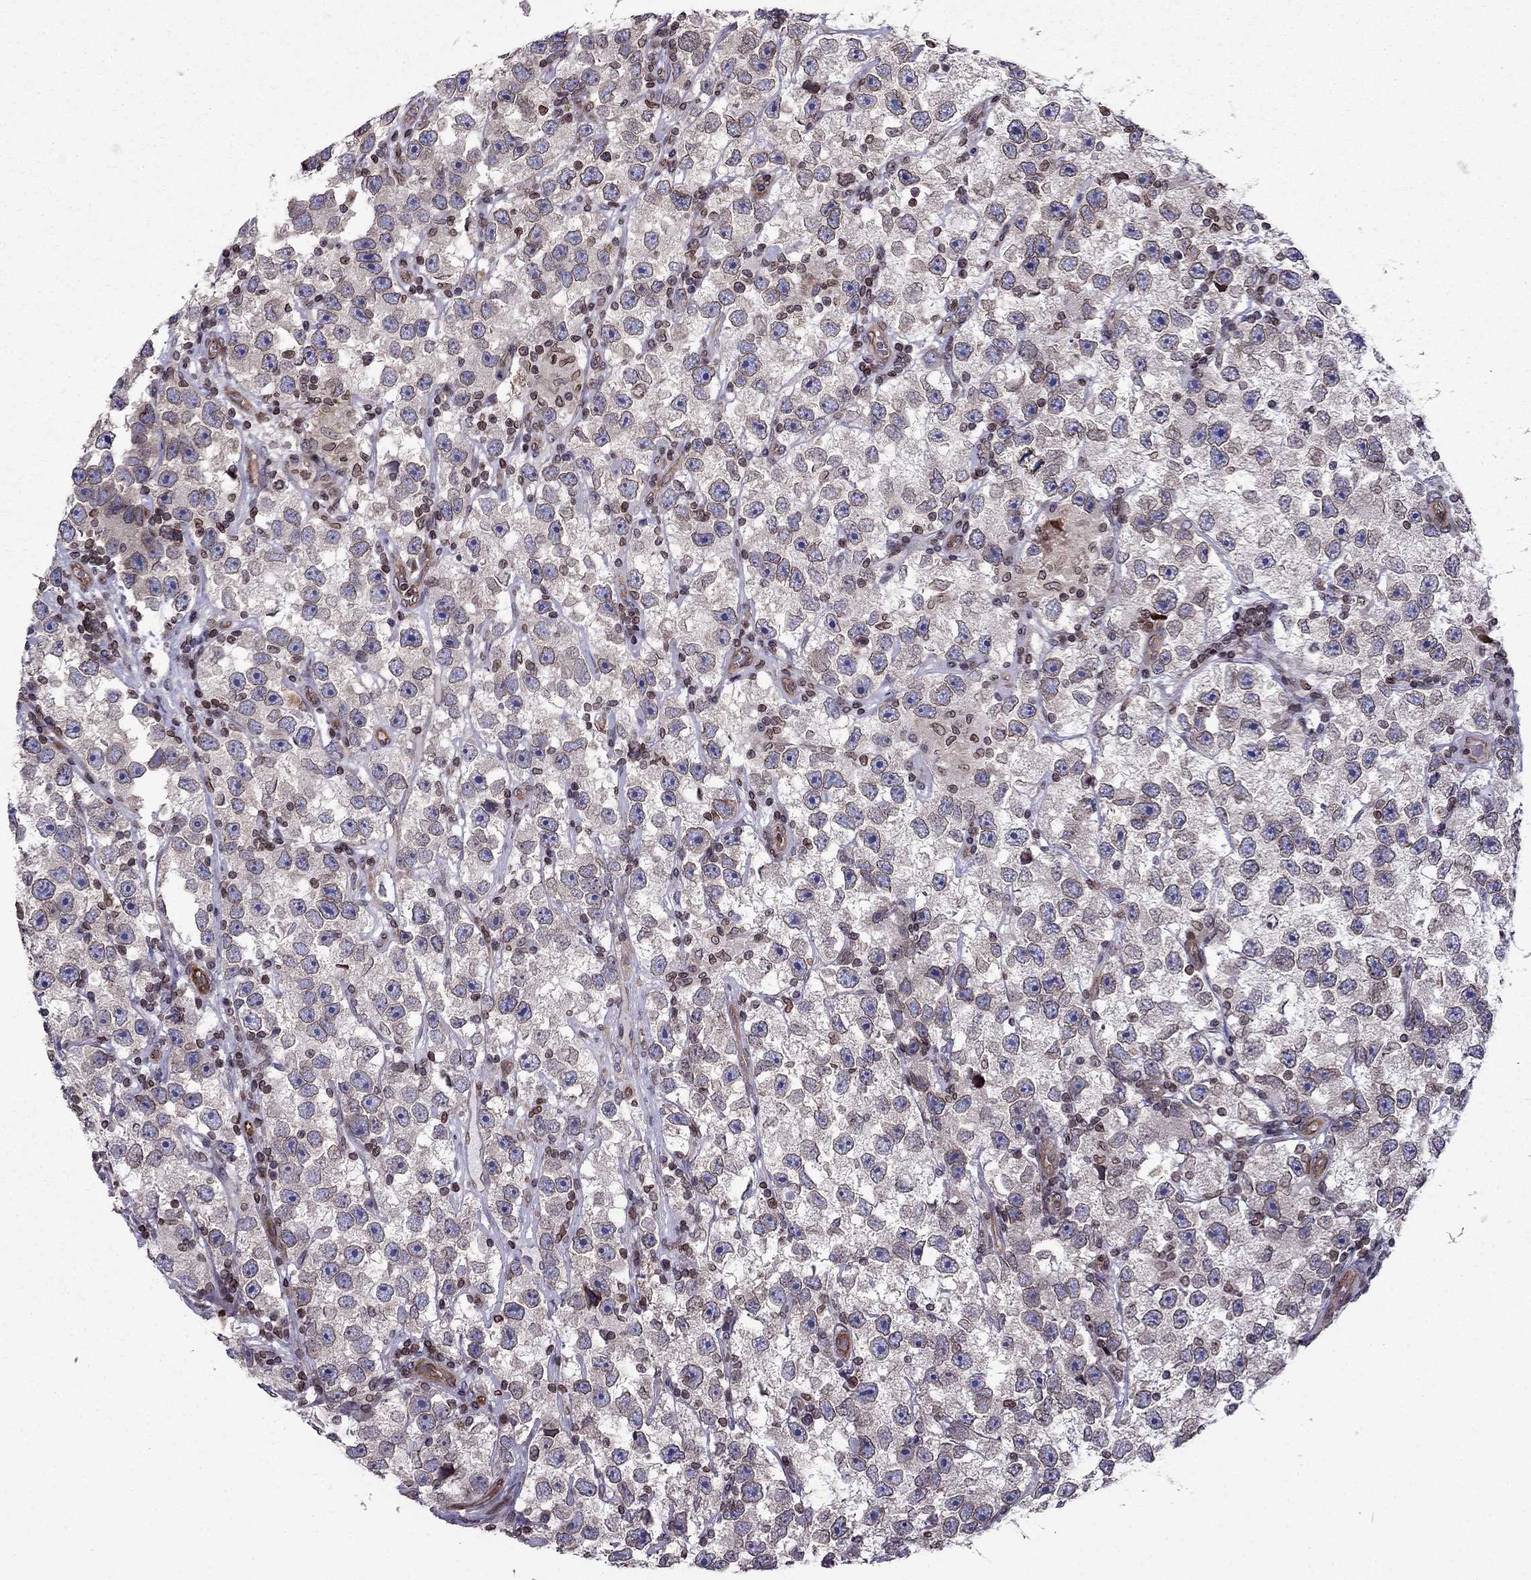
{"staining": {"intensity": "negative", "quantity": "none", "location": "none"}, "tissue": "testis cancer", "cell_type": "Tumor cells", "image_type": "cancer", "snomed": [{"axis": "morphology", "description": "Seminoma, NOS"}, {"axis": "topography", "description": "Testis"}], "caption": "Immunohistochemistry (IHC) histopathology image of neoplastic tissue: testis cancer (seminoma) stained with DAB (3,3'-diaminobenzidine) demonstrates no significant protein staining in tumor cells.", "gene": "CDC42BPA", "patient": {"sex": "male", "age": 26}}